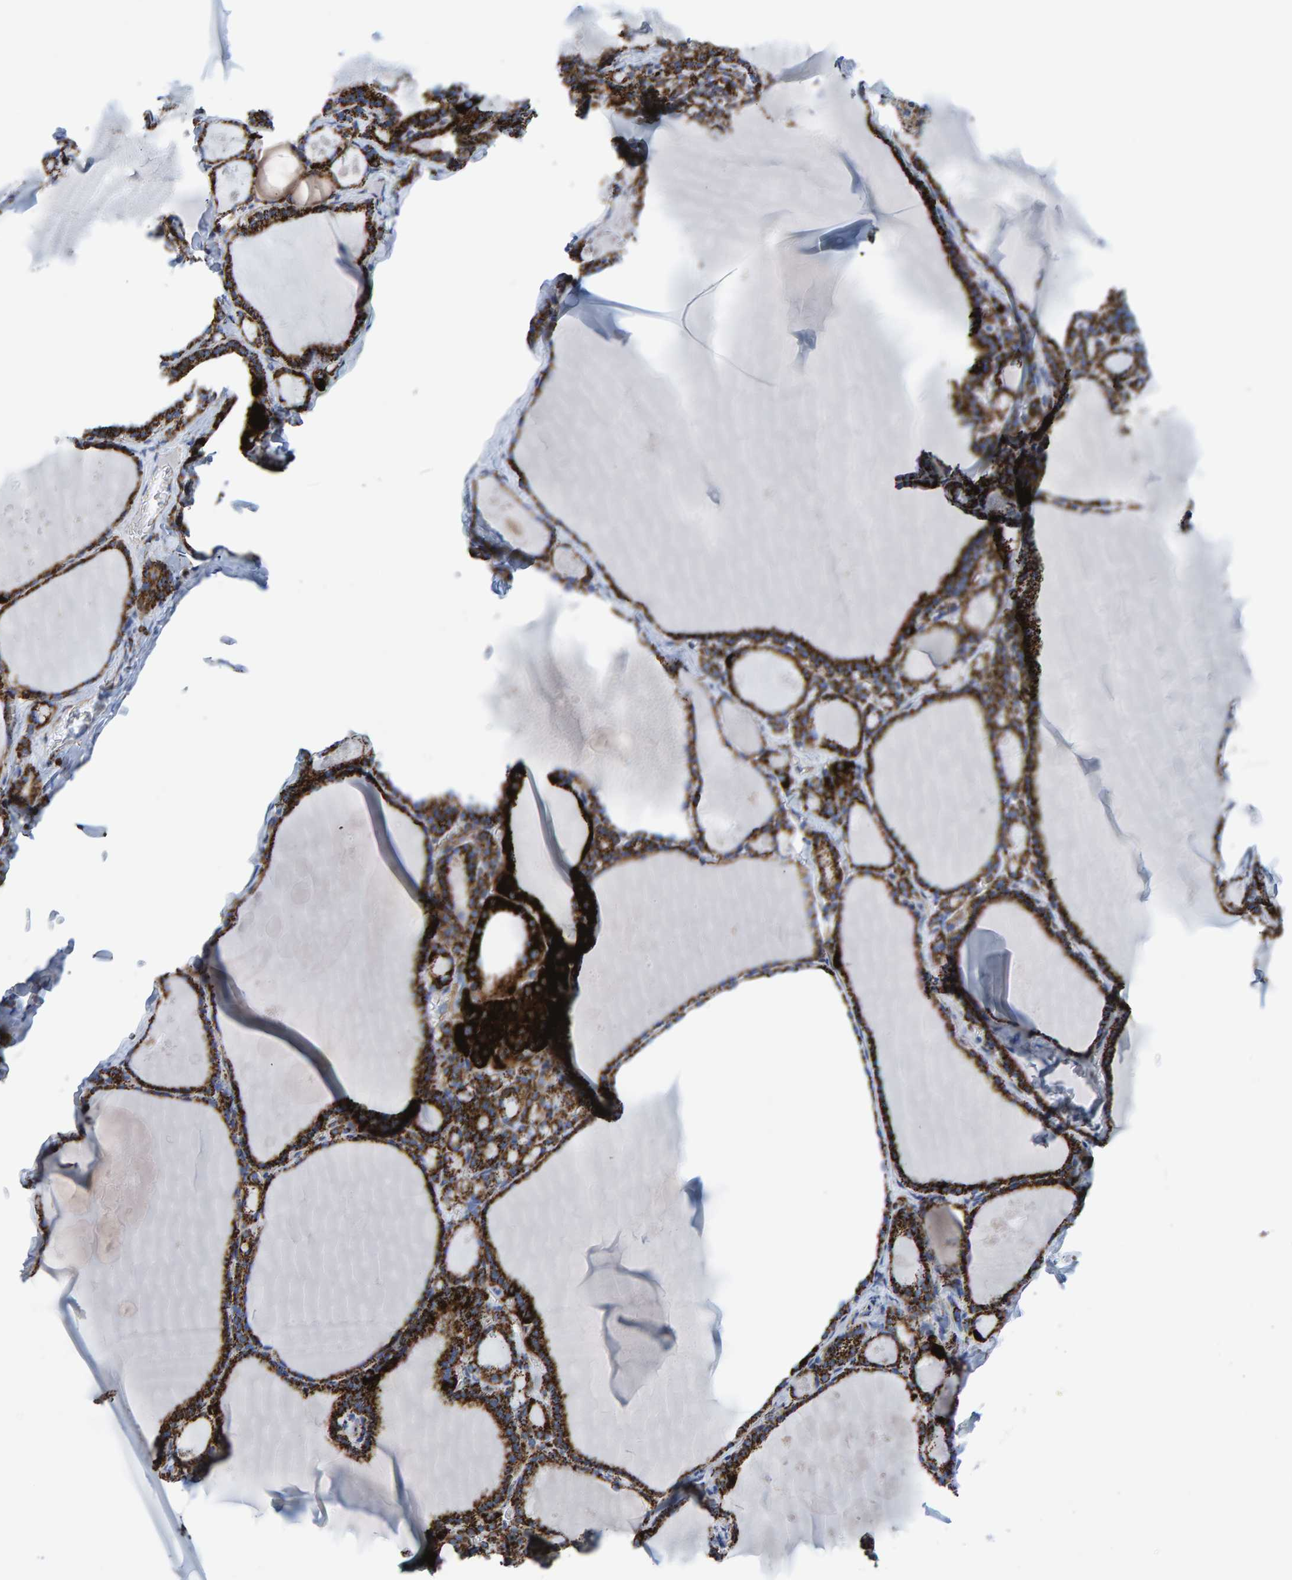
{"staining": {"intensity": "strong", "quantity": ">75%", "location": "cytoplasmic/membranous"}, "tissue": "thyroid gland", "cell_type": "Glandular cells", "image_type": "normal", "snomed": [{"axis": "morphology", "description": "Normal tissue, NOS"}, {"axis": "topography", "description": "Thyroid gland"}], "caption": "Protein expression analysis of normal thyroid gland shows strong cytoplasmic/membranous positivity in about >75% of glandular cells.", "gene": "ENSG00000262660", "patient": {"sex": "male", "age": 56}}